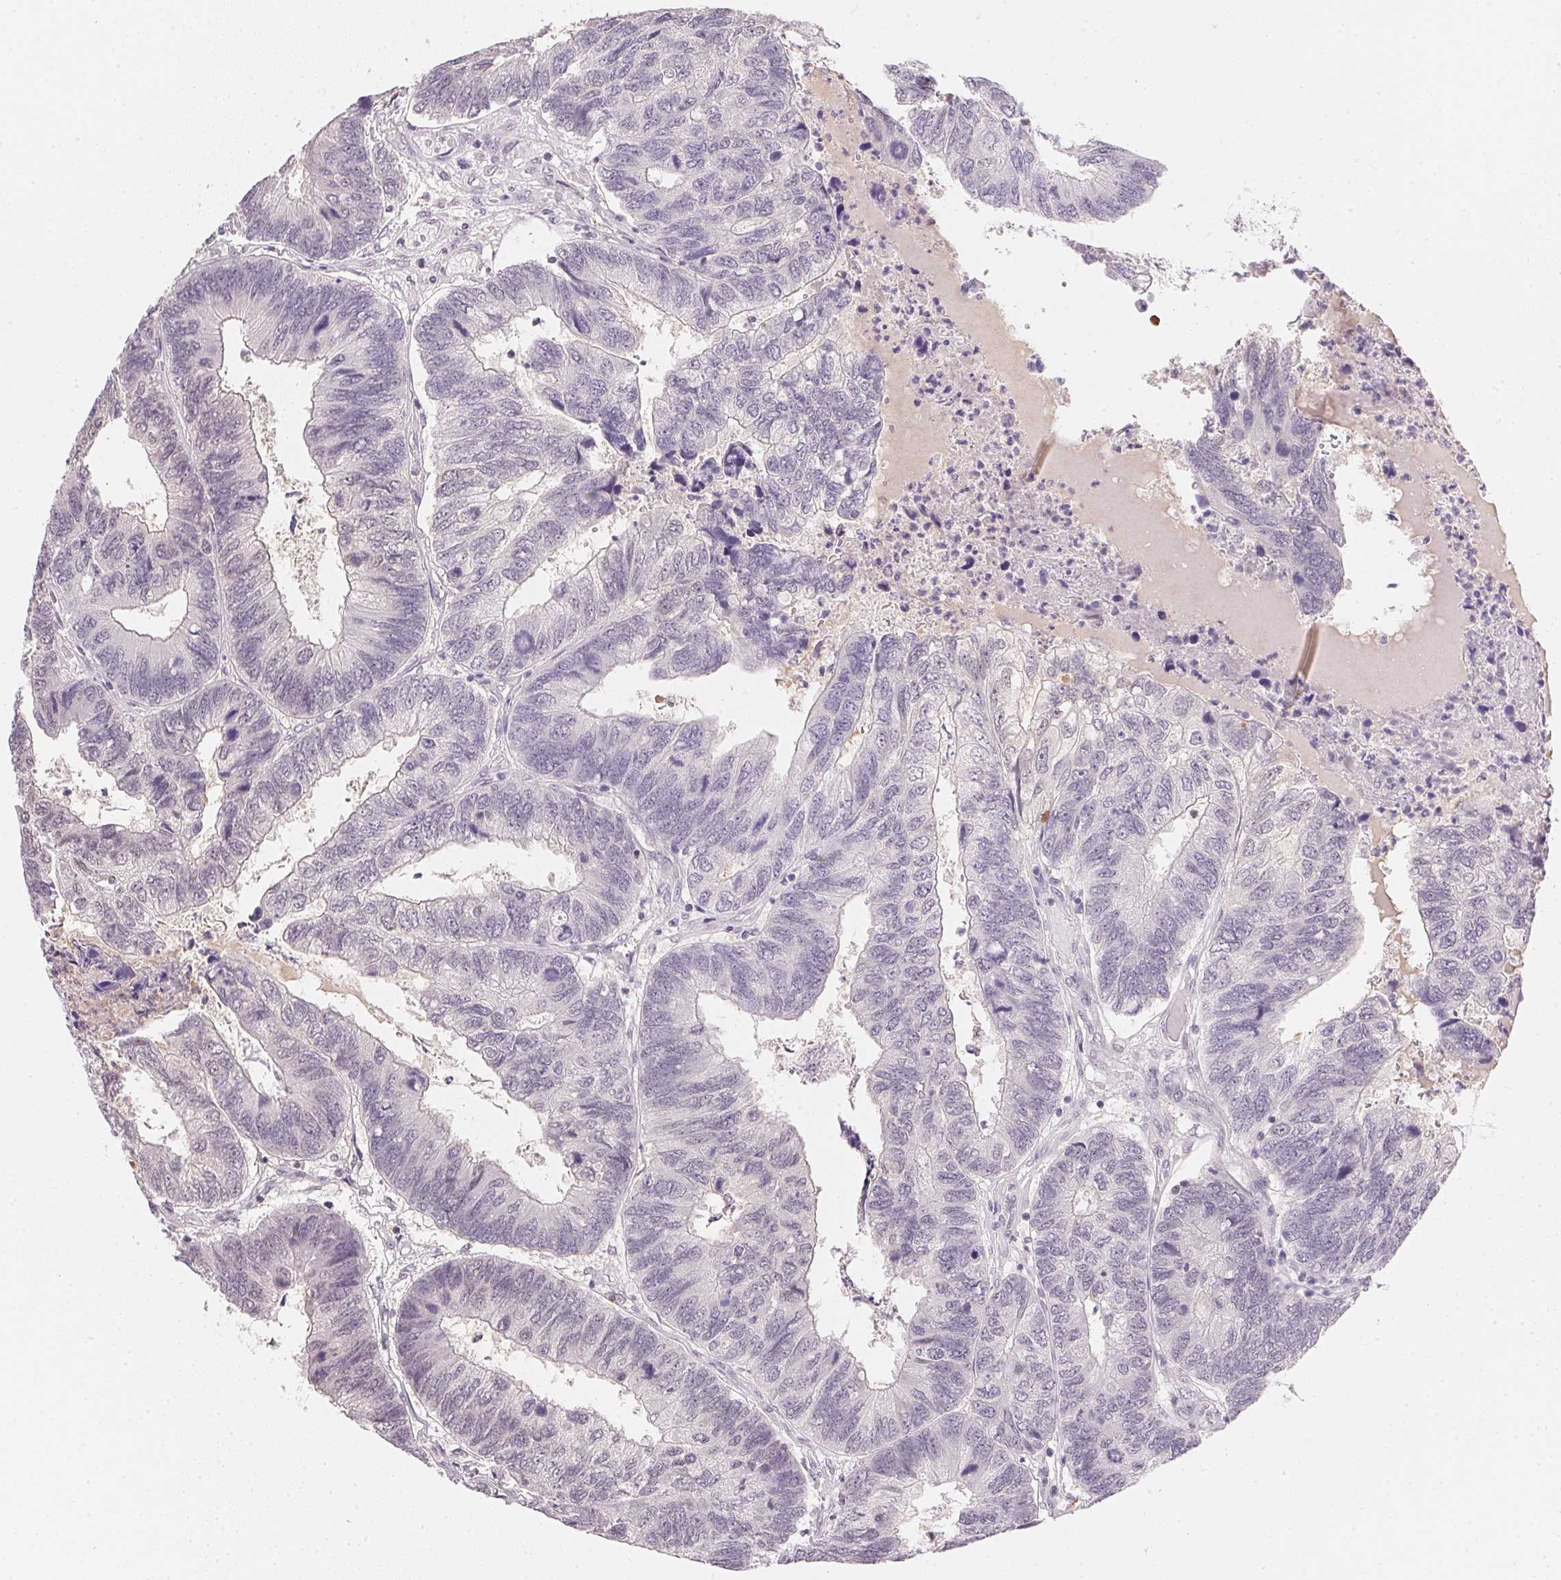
{"staining": {"intensity": "negative", "quantity": "none", "location": "none"}, "tissue": "colorectal cancer", "cell_type": "Tumor cells", "image_type": "cancer", "snomed": [{"axis": "morphology", "description": "Adenocarcinoma, NOS"}, {"axis": "topography", "description": "Colon"}], "caption": "IHC of colorectal cancer shows no staining in tumor cells. Nuclei are stained in blue.", "gene": "FNDC4", "patient": {"sex": "female", "age": 67}}